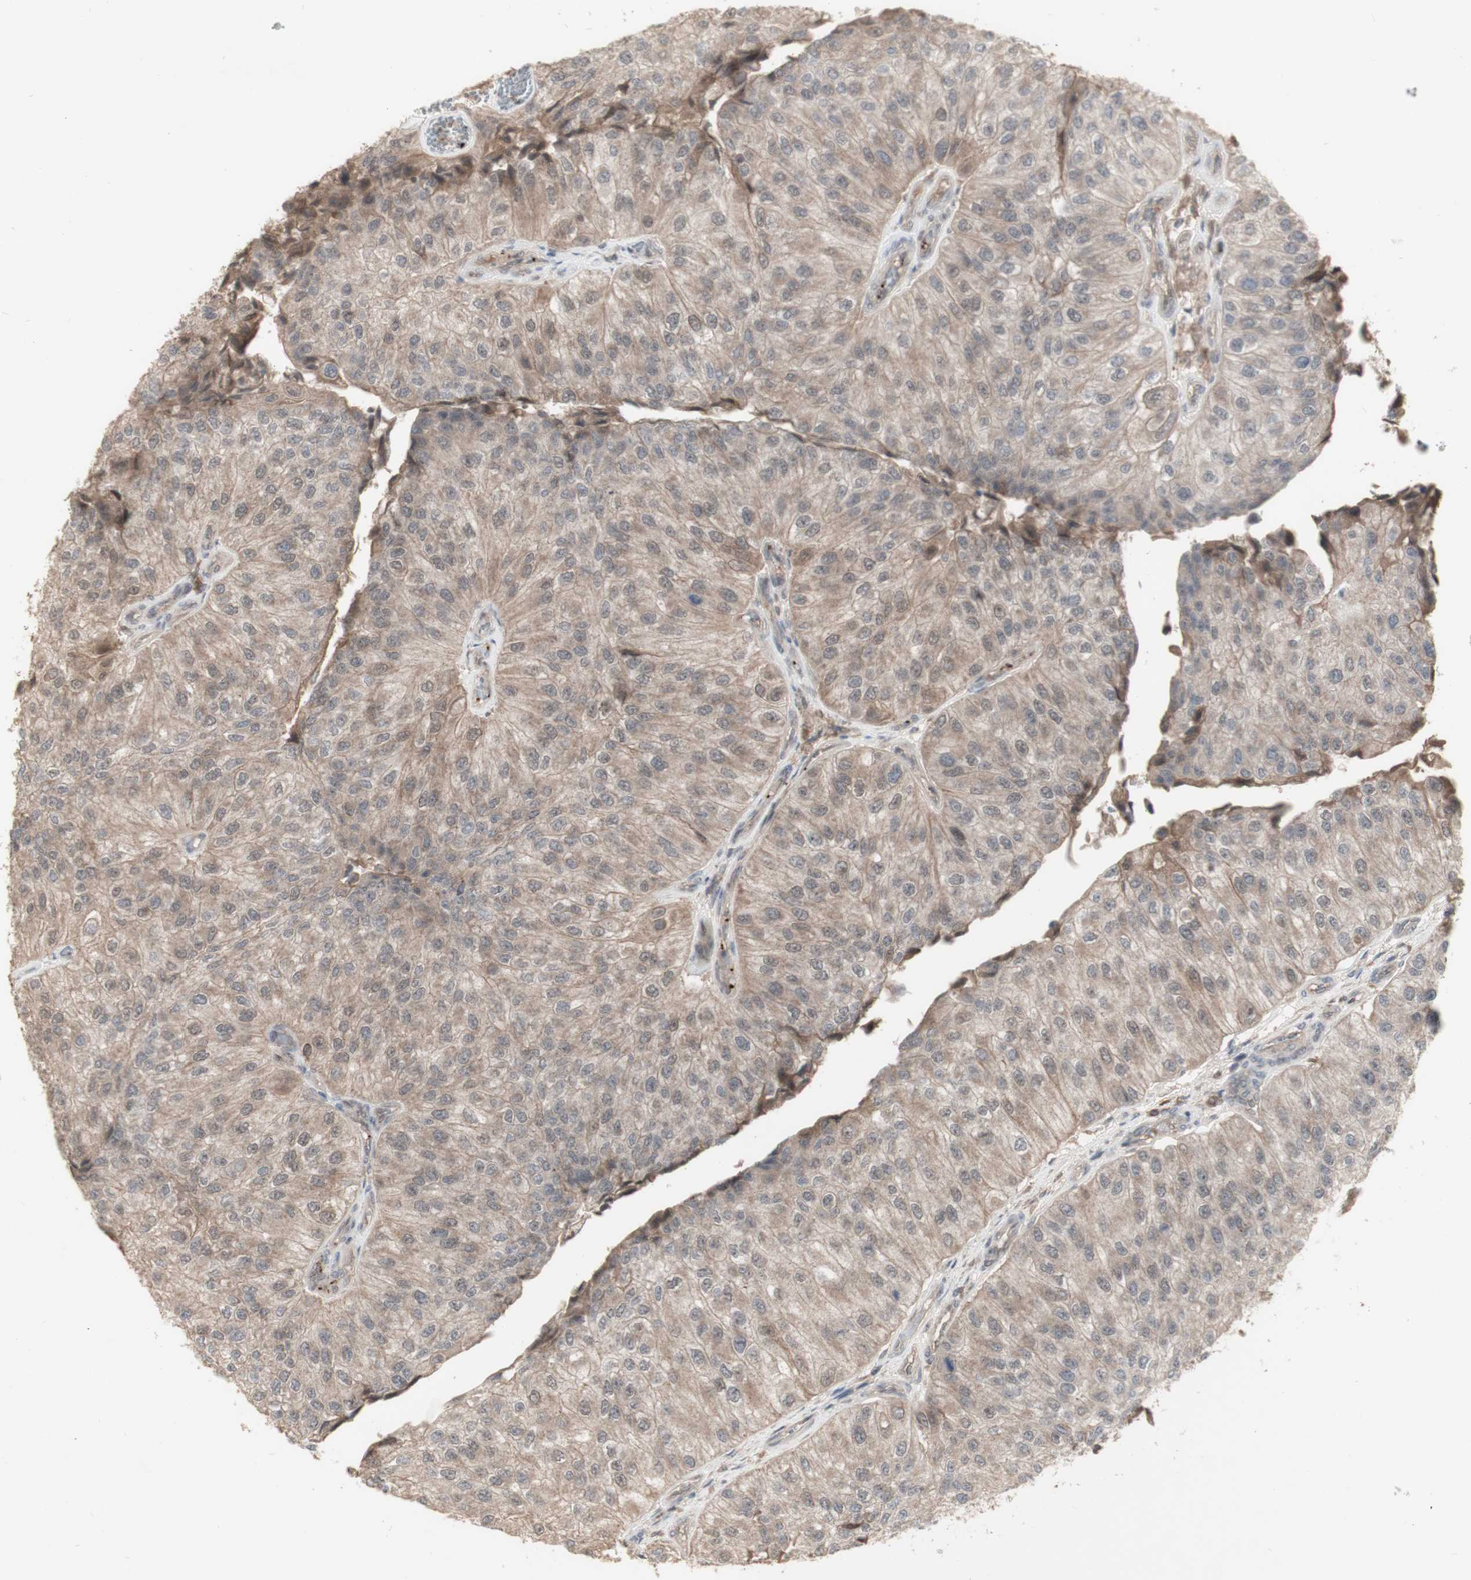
{"staining": {"intensity": "weak", "quantity": ">75%", "location": "cytoplasmic/membranous"}, "tissue": "urothelial cancer", "cell_type": "Tumor cells", "image_type": "cancer", "snomed": [{"axis": "morphology", "description": "Urothelial carcinoma, High grade"}, {"axis": "topography", "description": "Kidney"}, {"axis": "topography", "description": "Urinary bladder"}], "caption": "Human high-grade urothelial carcinoma stained for a protein (brown) shows weak cytoplasmic/membranous positive staining in about >75% of tumor cells.", "gene": "ALOX12", "patient": {"sex": "male", "age": 77}}